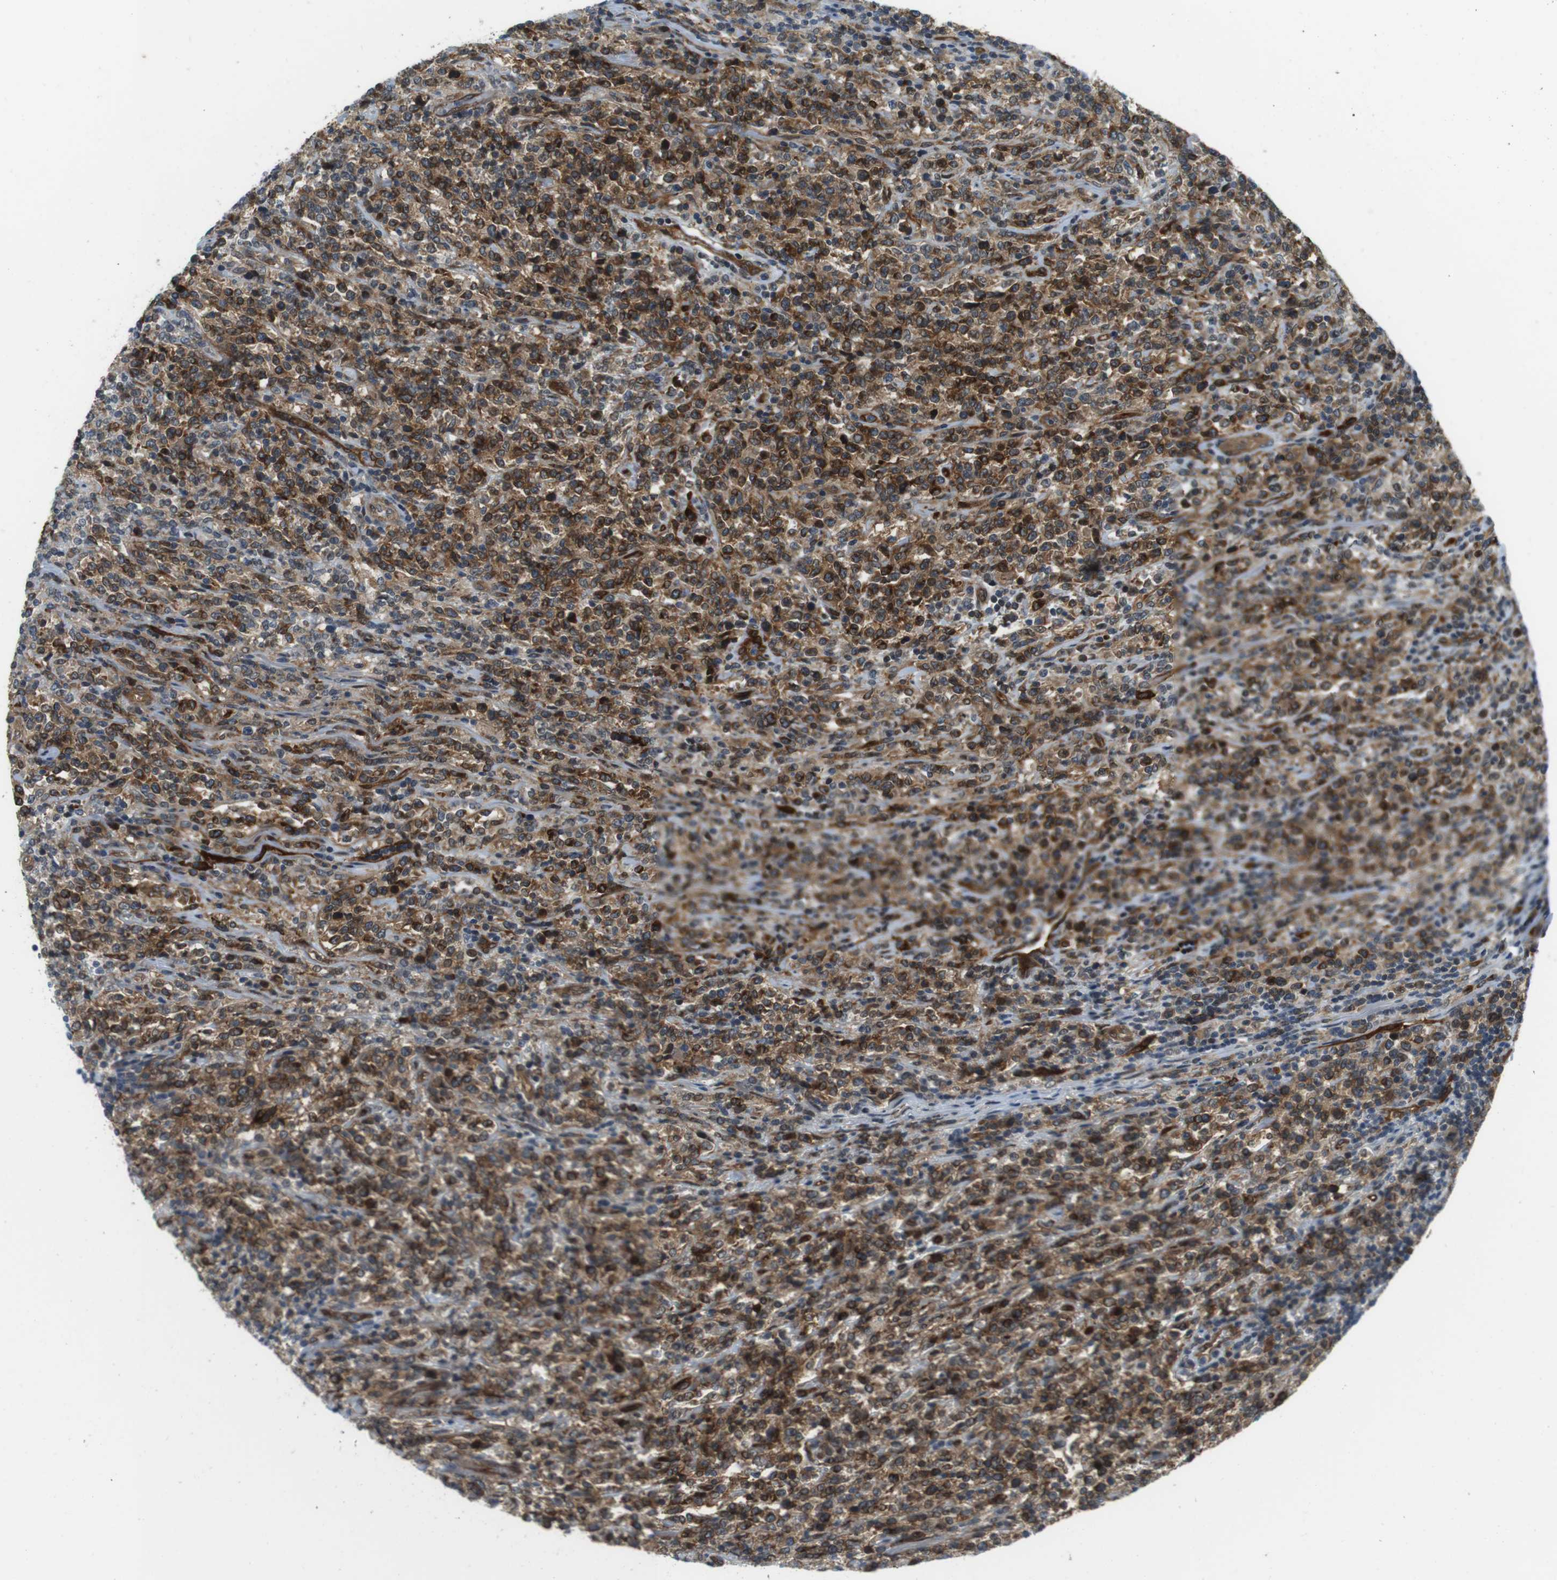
{"staining": {"intensity": "strong", "quantity": ">75%", "location": "cytoplasmic/membranous"}, "tissue": "lymphoma", "cell_type": "Tumor cells", "image_type": "cancer", "snomed": [{"axis": "morphology", "description": "Malignant lymphoma, non-Hodgkin's type, High grade"}, {"axis": "topography", "description": "Soft tissue"}], "caption": "Tumor cells reveal high levels of strong cytoplasmic/membranous expression in approximately >75% of cells in human lymphoma.", "gene": "PALD1", "patient": {"sex": "male", "age": 18}}